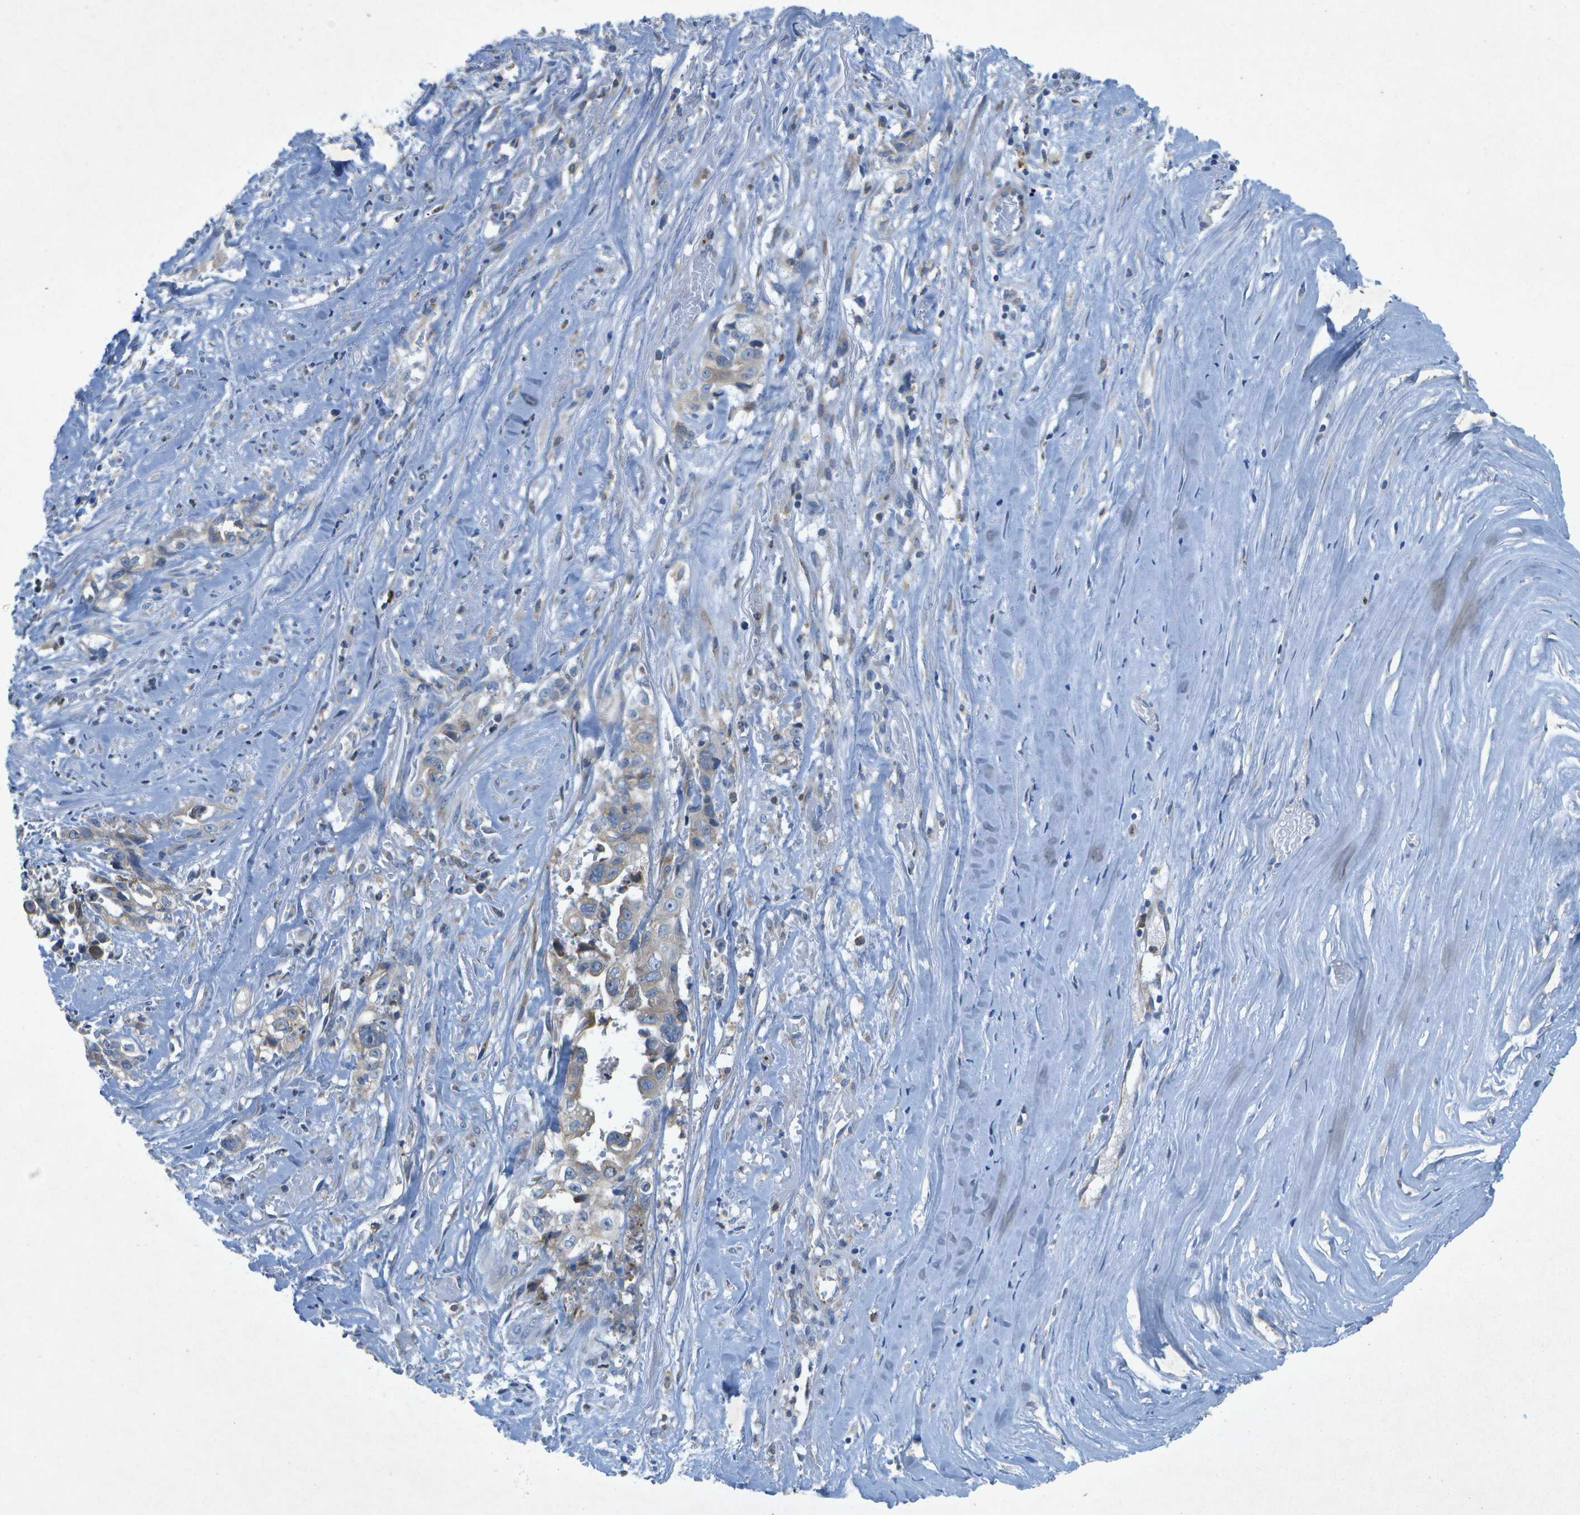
{"staining": {"intensity": "weak", "quantity": "<25%", "location": "cytoplasmic/membranous"}, "tissue": "liver cancer", "cell_type": "Tumor cells", "image_type": "cancer", "snomed": [{"axis": "morphology", "description": "Cholangiocarcinoma"}, {"axis": "topography", "description": "Liver"}], "caption": "A photomicrograph of human liver cholangiocarcinoma is negative for staining in tumor cells.", "gene": "WNK2", "patient": {"sex": "female", "age": 70}}